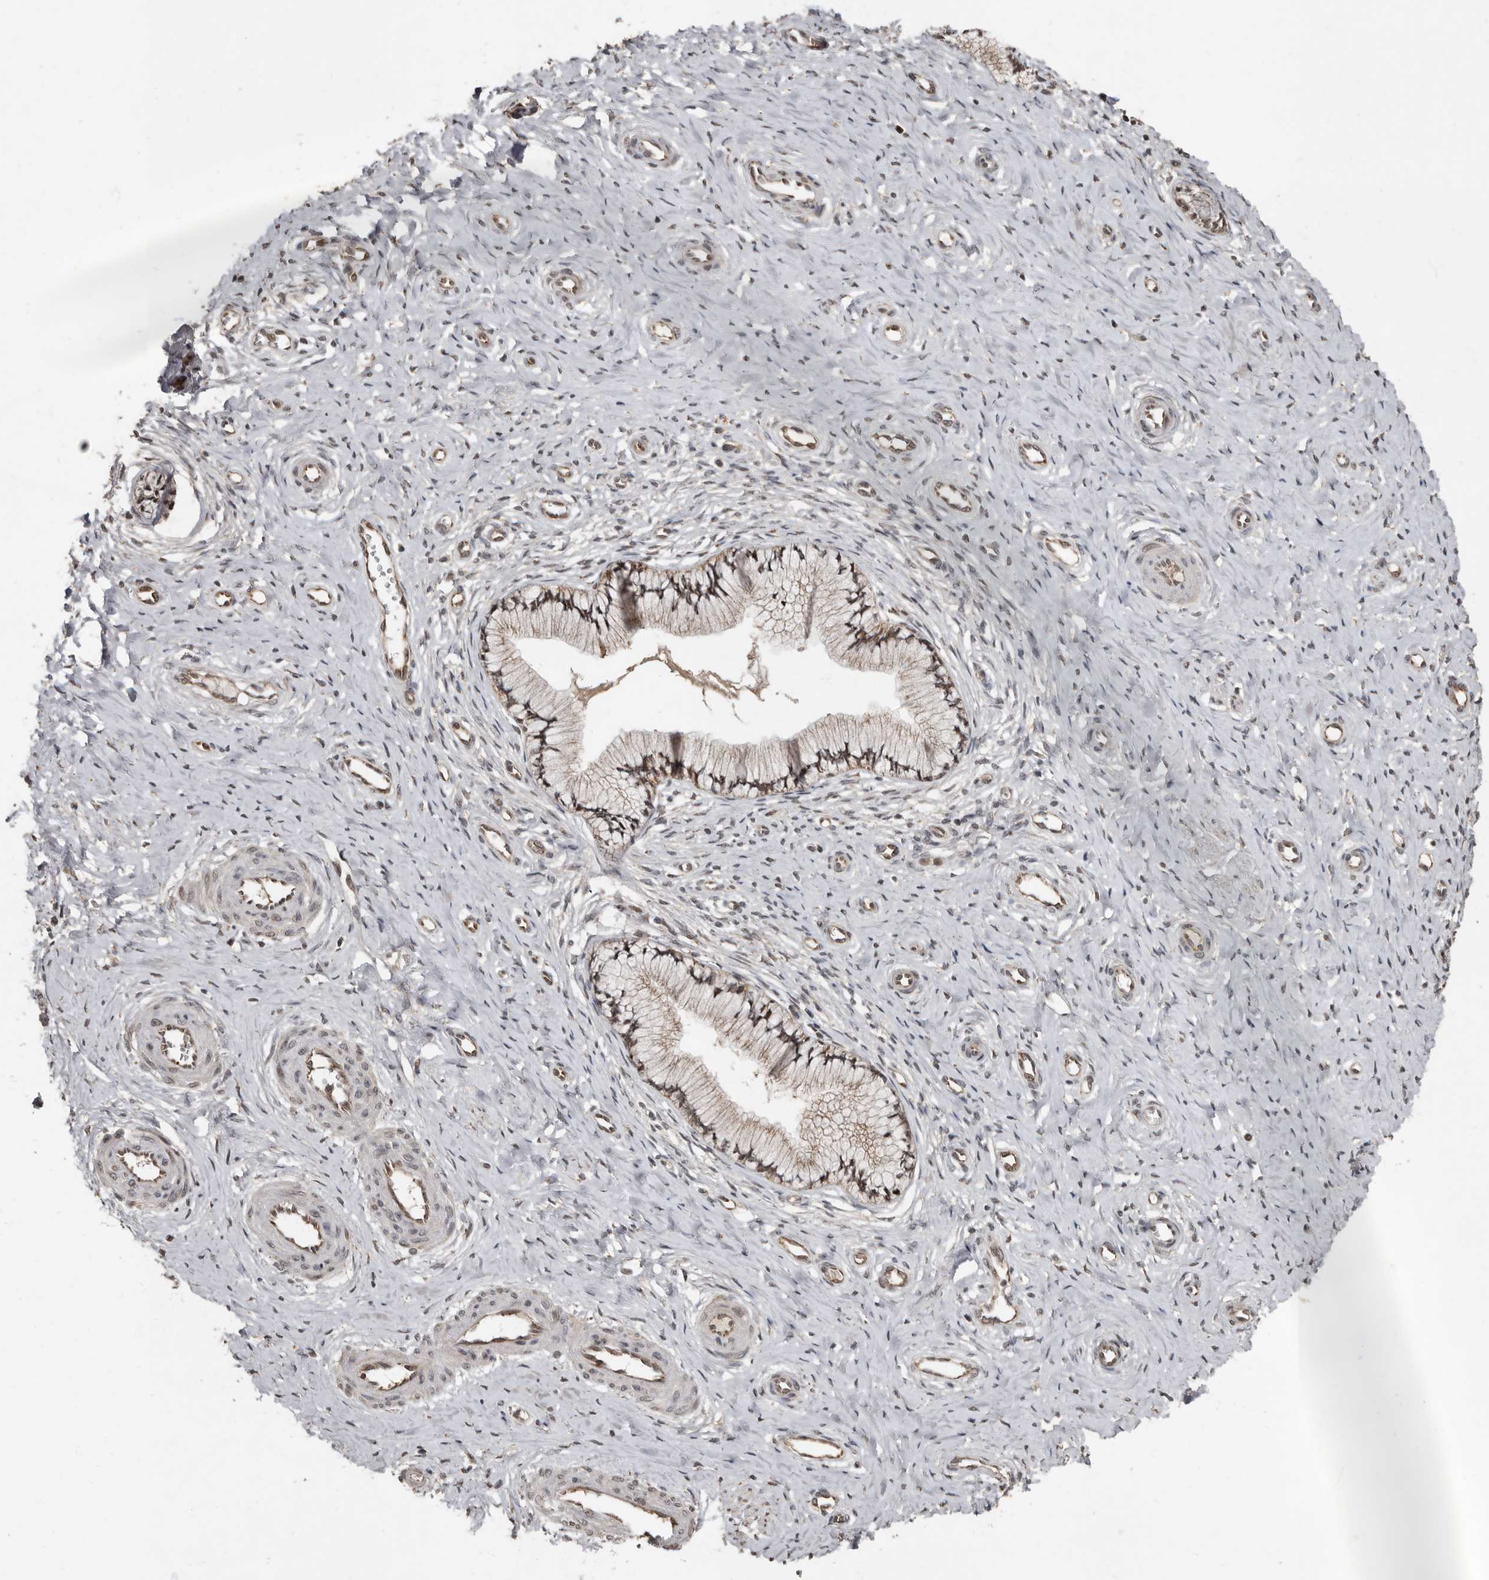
{"staining": {"intensity": "weak", "quantity": ">75%", "location": "cytoplasmic/membranous"}, "tissue": "cervix", "cell_type": "Glandular cells", "image_type": "normal", "snomed": [{"axis": "morphology", "description": "Normal tissue, NOS"}, {"axis": "topography", "description": "Cervix"}], "caption": "Cervix was stained to show a protein in brown. There is low levels of weak cytoplasmic/membranous positivity in approximately >75% of glandular cells. (Stains: DAB (3,3'-diaminobenzidine) in brown, nuclei in blue, Microscopy: brightfield microscopy at high magnification).", "gene": "LRGUK", "patient": {"sex": "female", "age": 36}}